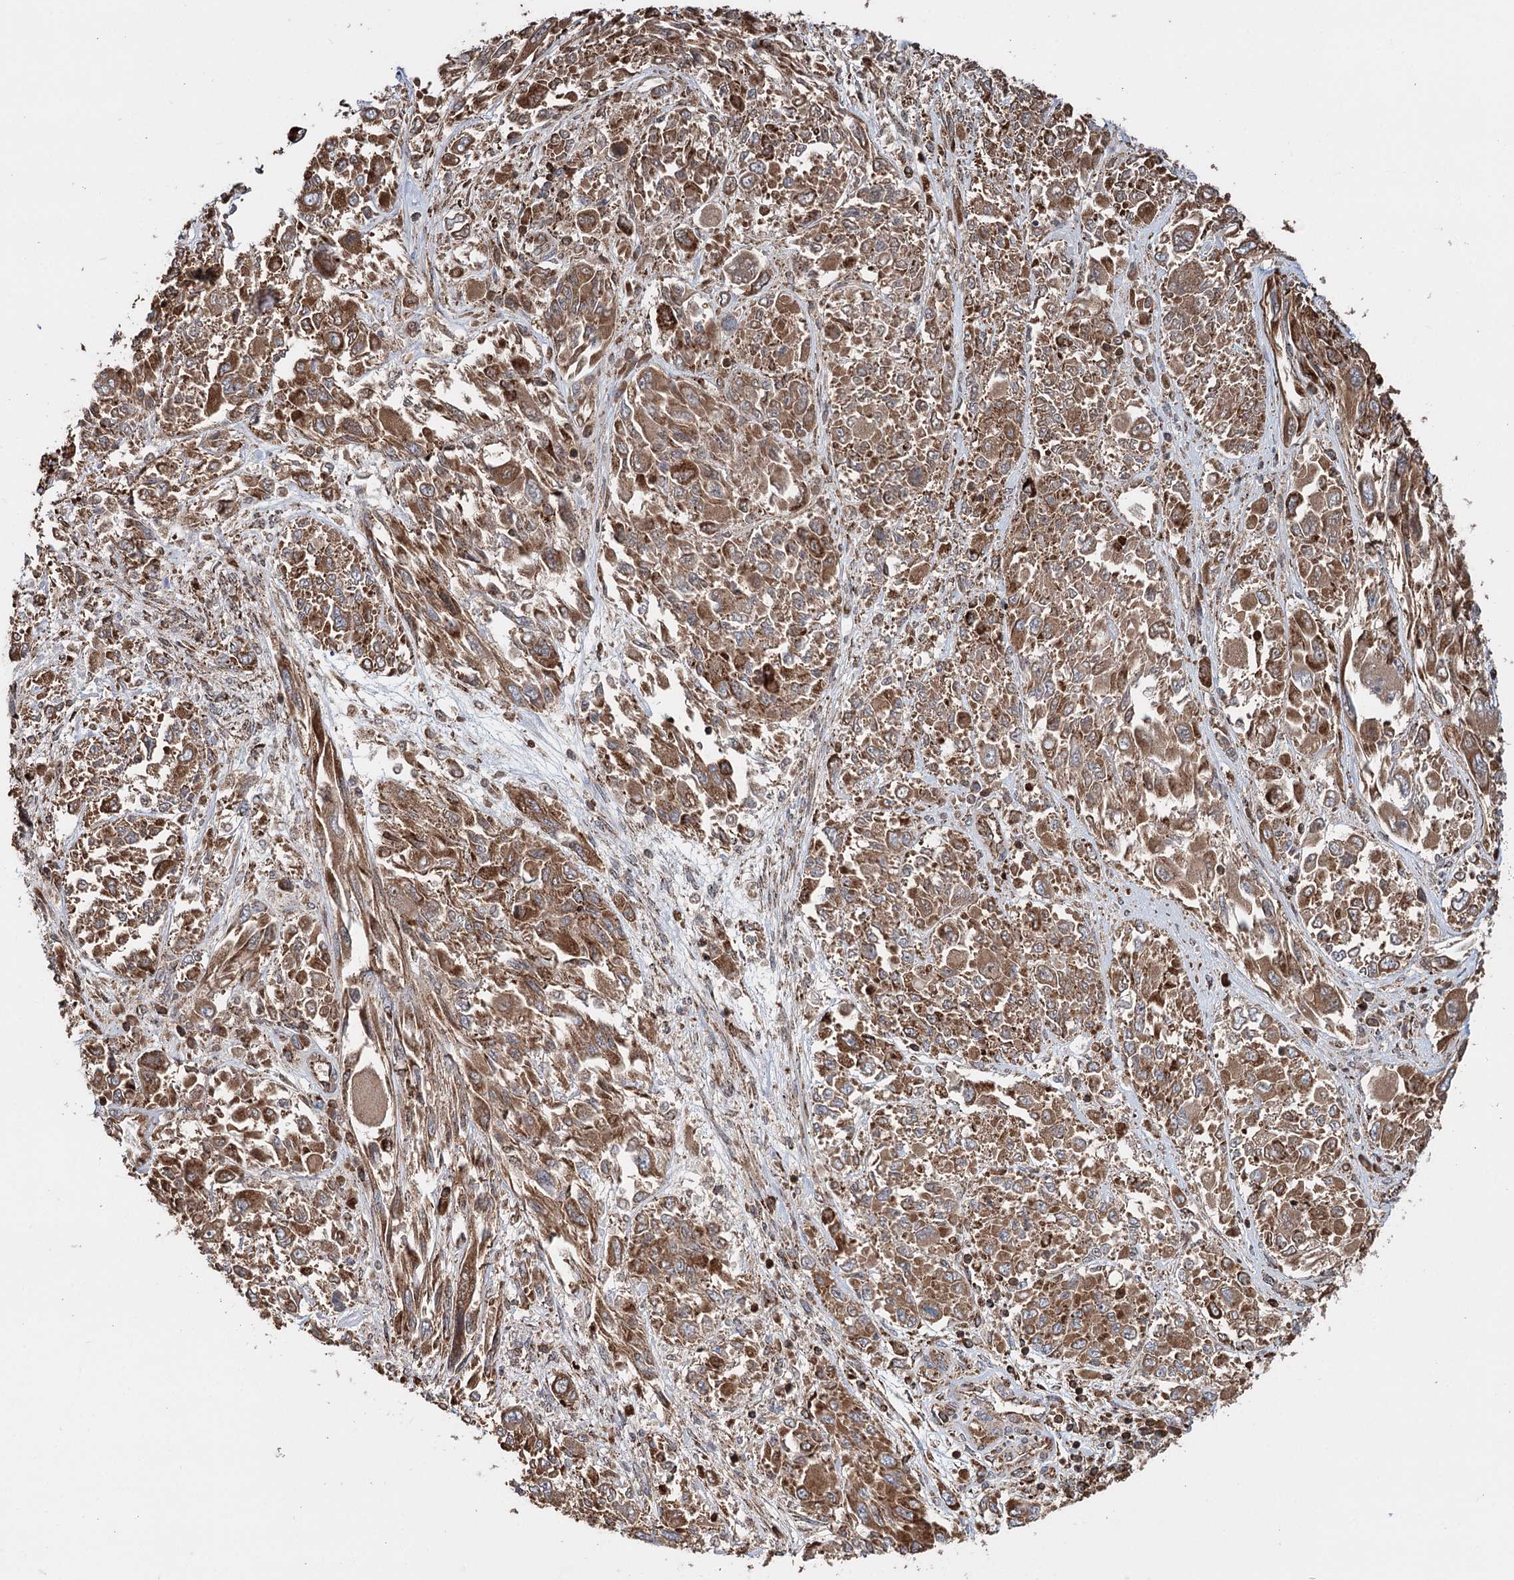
{"staining": {"intensity": "moderate", "quantity": ">75%", "location": "cytoplasmic/membranous"}, "tissue": "melanoma", "cell_type": "Tumor cells", "image_type": "cancer", "snomed": [{"axis": "morphology", "description": "Malignant melanoma, NOS"}, {"axis": "topography", "description": "Skin"}], "caption": "The immunohistochemical stain shows moderate cytoplasmic/membranous expression in tumor cells of melanoma tissue.", "gene": "APH1A", "patient": {"sex": "female", "age": 91}}